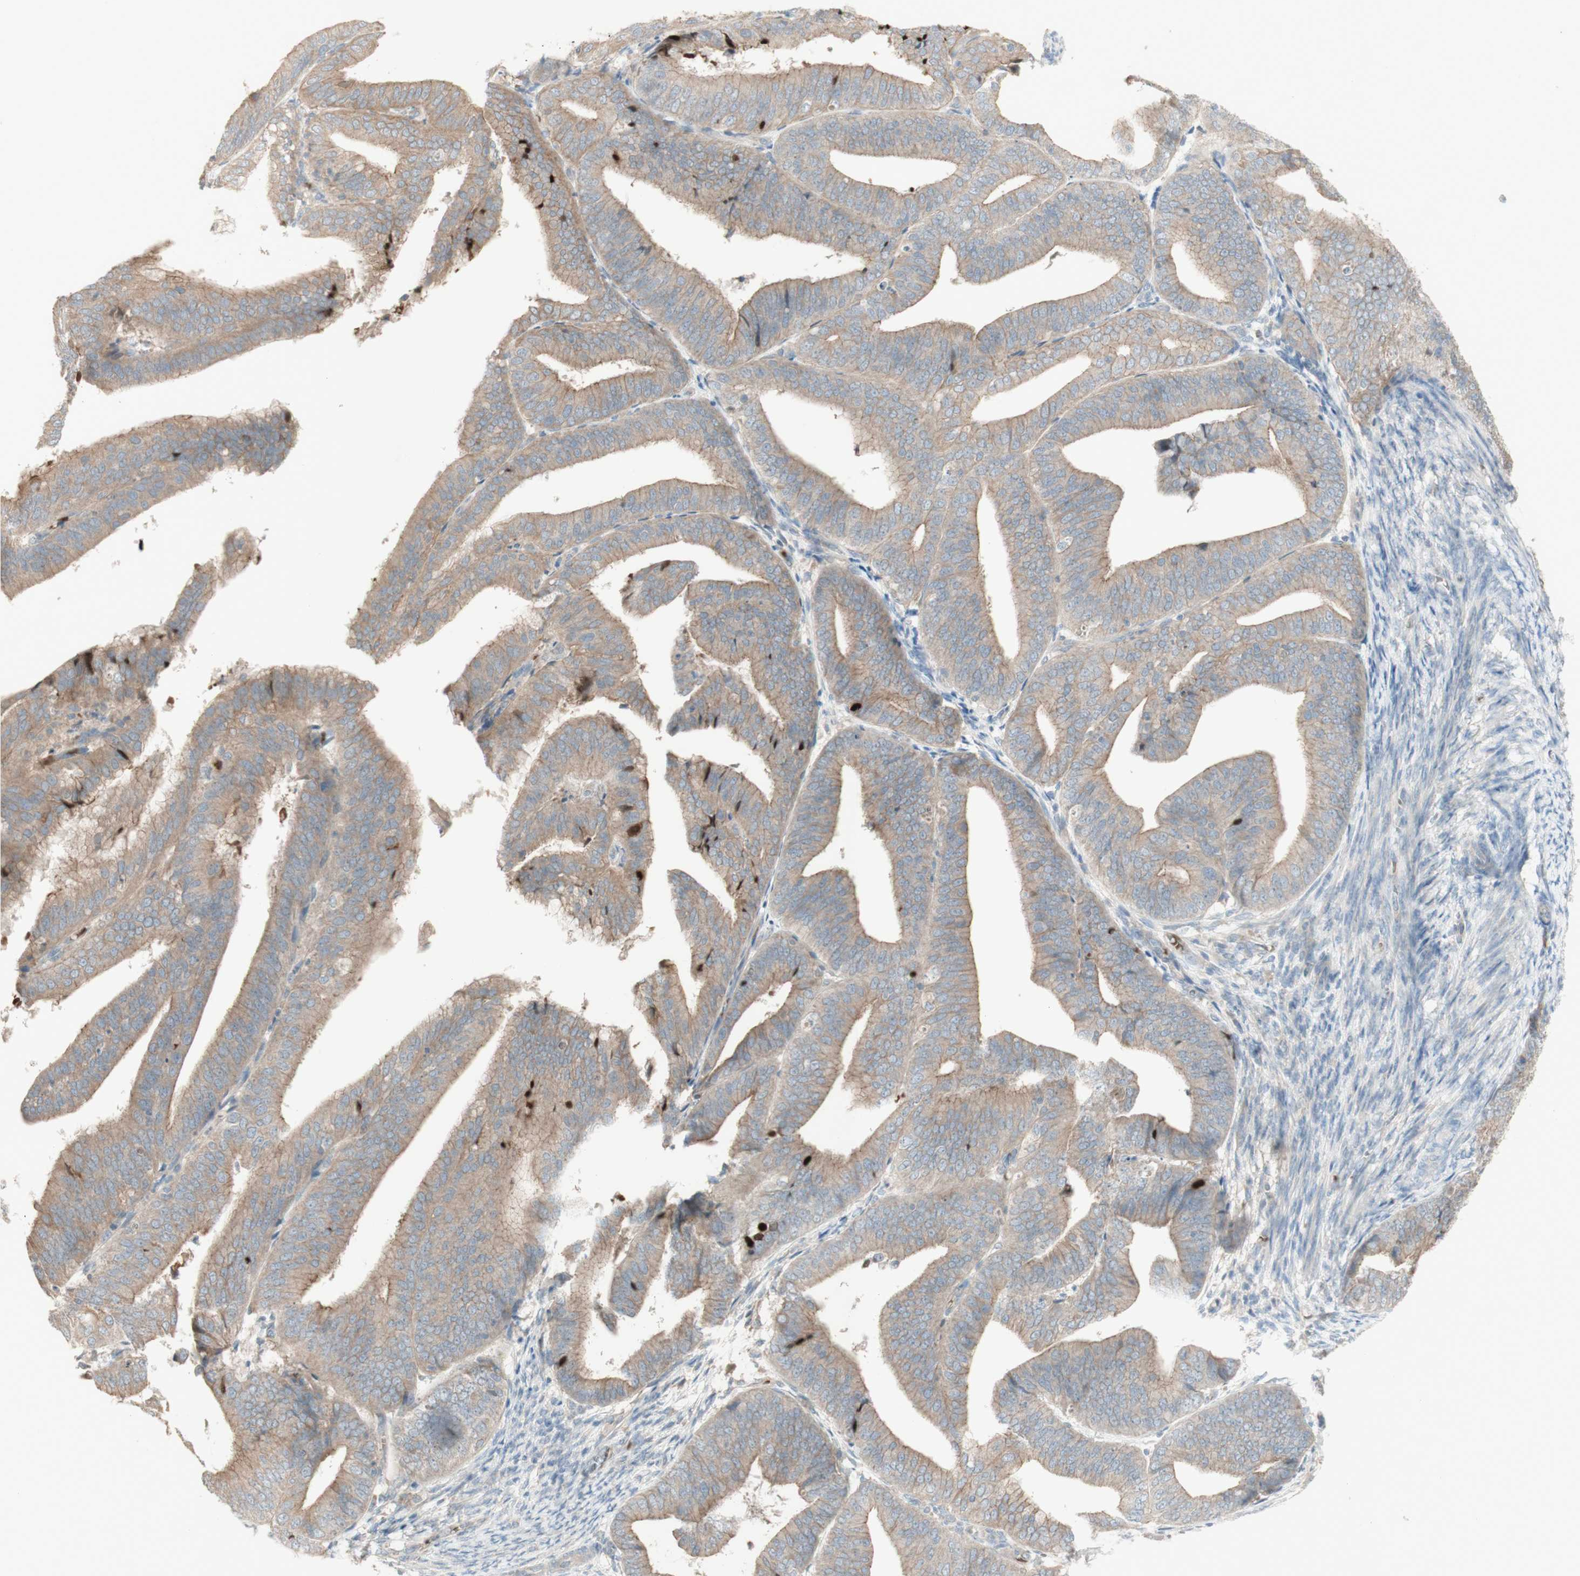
{"staining": {"intensity": "weak", "quantity": ">75%", "location": "cytoplasmic/membranous"}, "tissue": "endometrial cancer", "cell_type": "Tumor cells", "image_type": "cancer", "snomed": [{"axis": "morphology", "description": "Adenocarcinoma, NOS"}, {"axis": "topography", "description": "Endometrium"}], "caption": "IHC photomicrograph of neoplastic tissue: human endometrial adenocarcinoma stained using immunohistochemistry displays low levels of weak protein expression localized specifically in the cytoplasmic/membranous of tumor cells, appearing as a cytoplasmic/membranous brown color.", "gene": "PTGER4", "patient": {"sex": "female", "age": 63}}